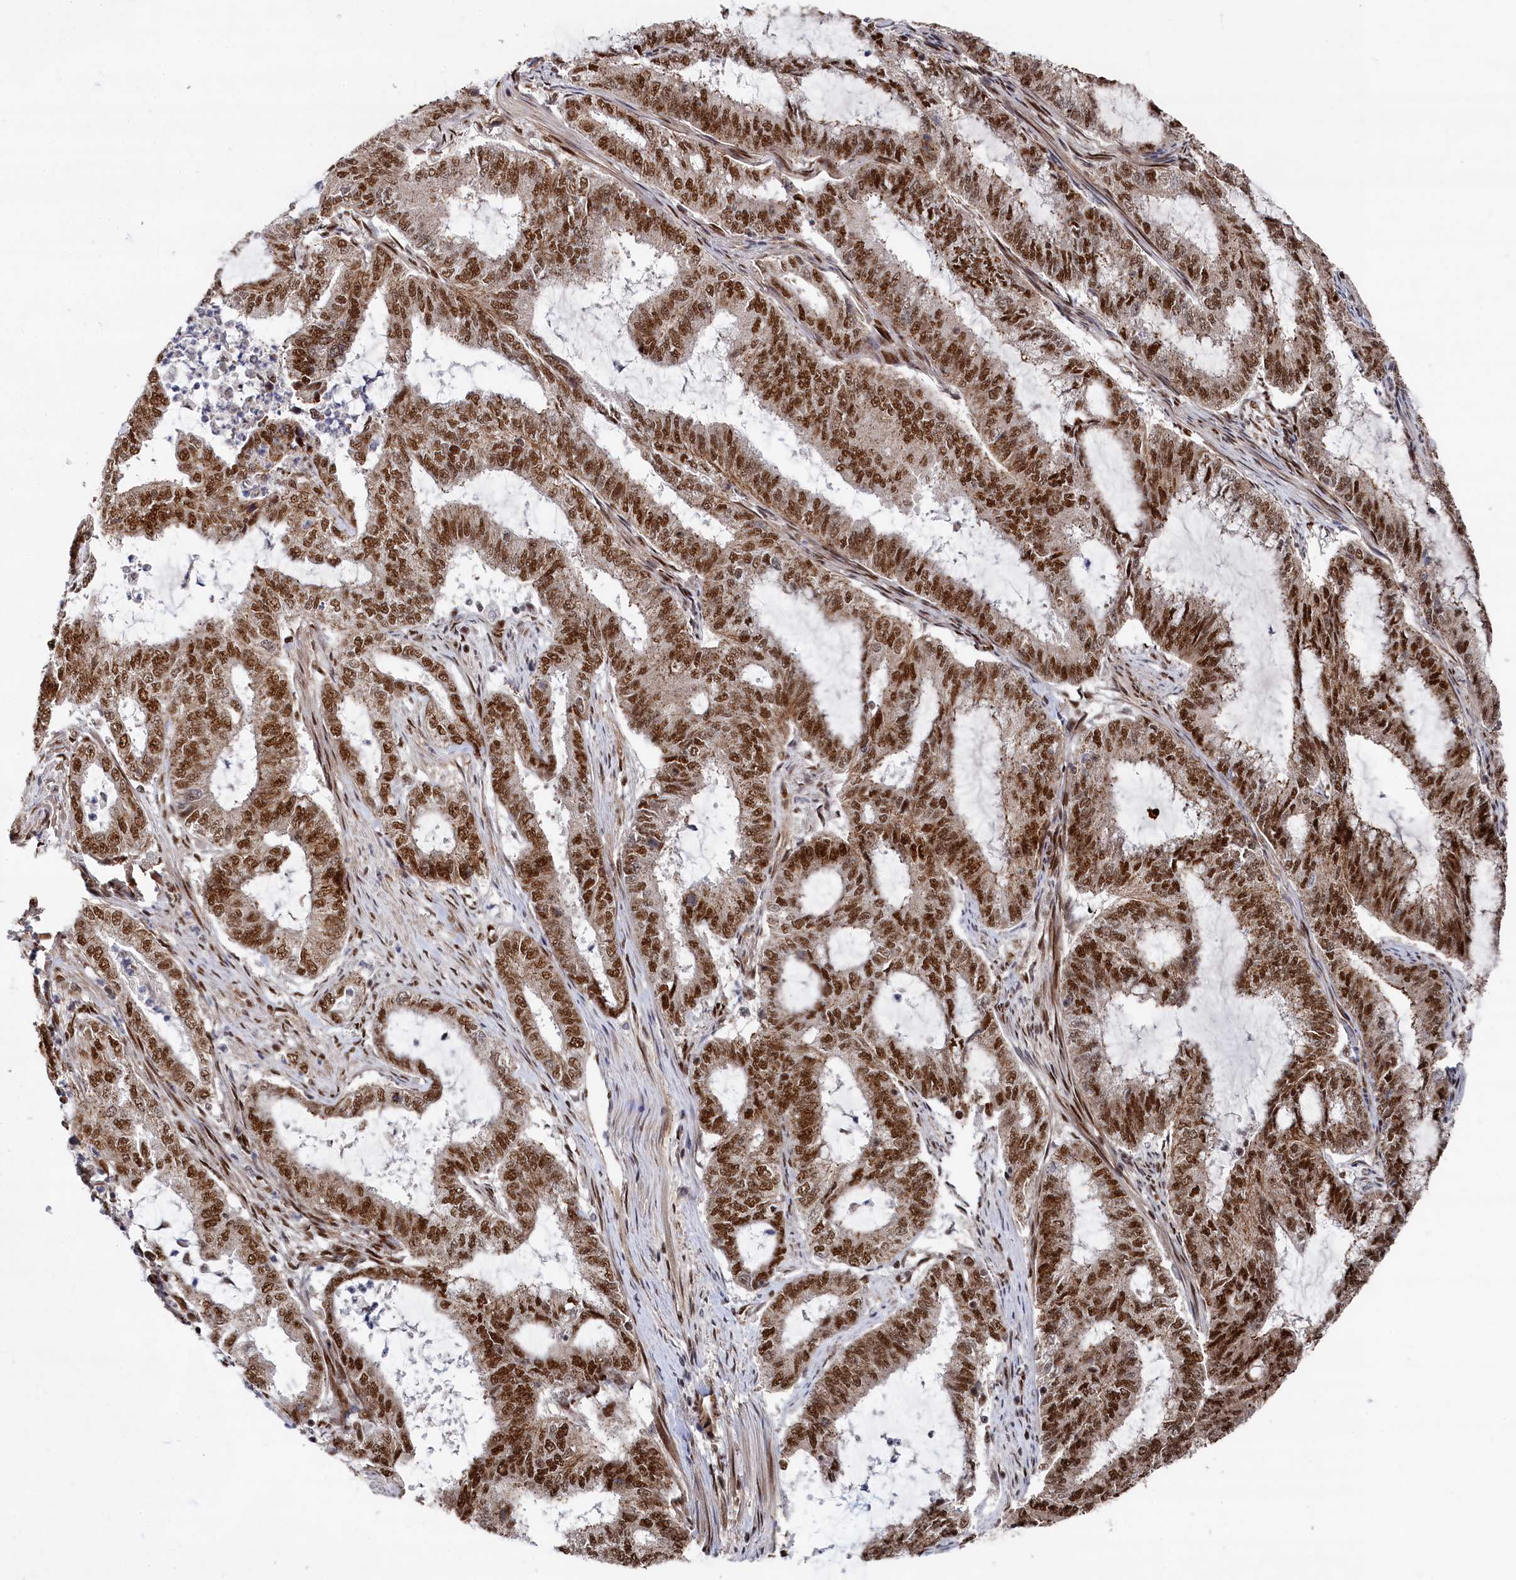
{"staining": {"intensity": "strong", "quantity": ">75%", "location": "nuclear"}, "tissue": "endometrial cancer", "cell_type": "Tumor cells", "image_type": "cancer", "snomed": [{"axis": "morphology", "description": "Adenocarcinoma, NOS"}, {"axis": "topography", "description": "Endometrium"}], "caption": "Human endometrial cancer stained for a protein (brown) exhibits strong nuclear positive positivity in approximately >75% of tumor cells.", "gene": "BUB3", "patient": {"sex": "female", "age": 51}}